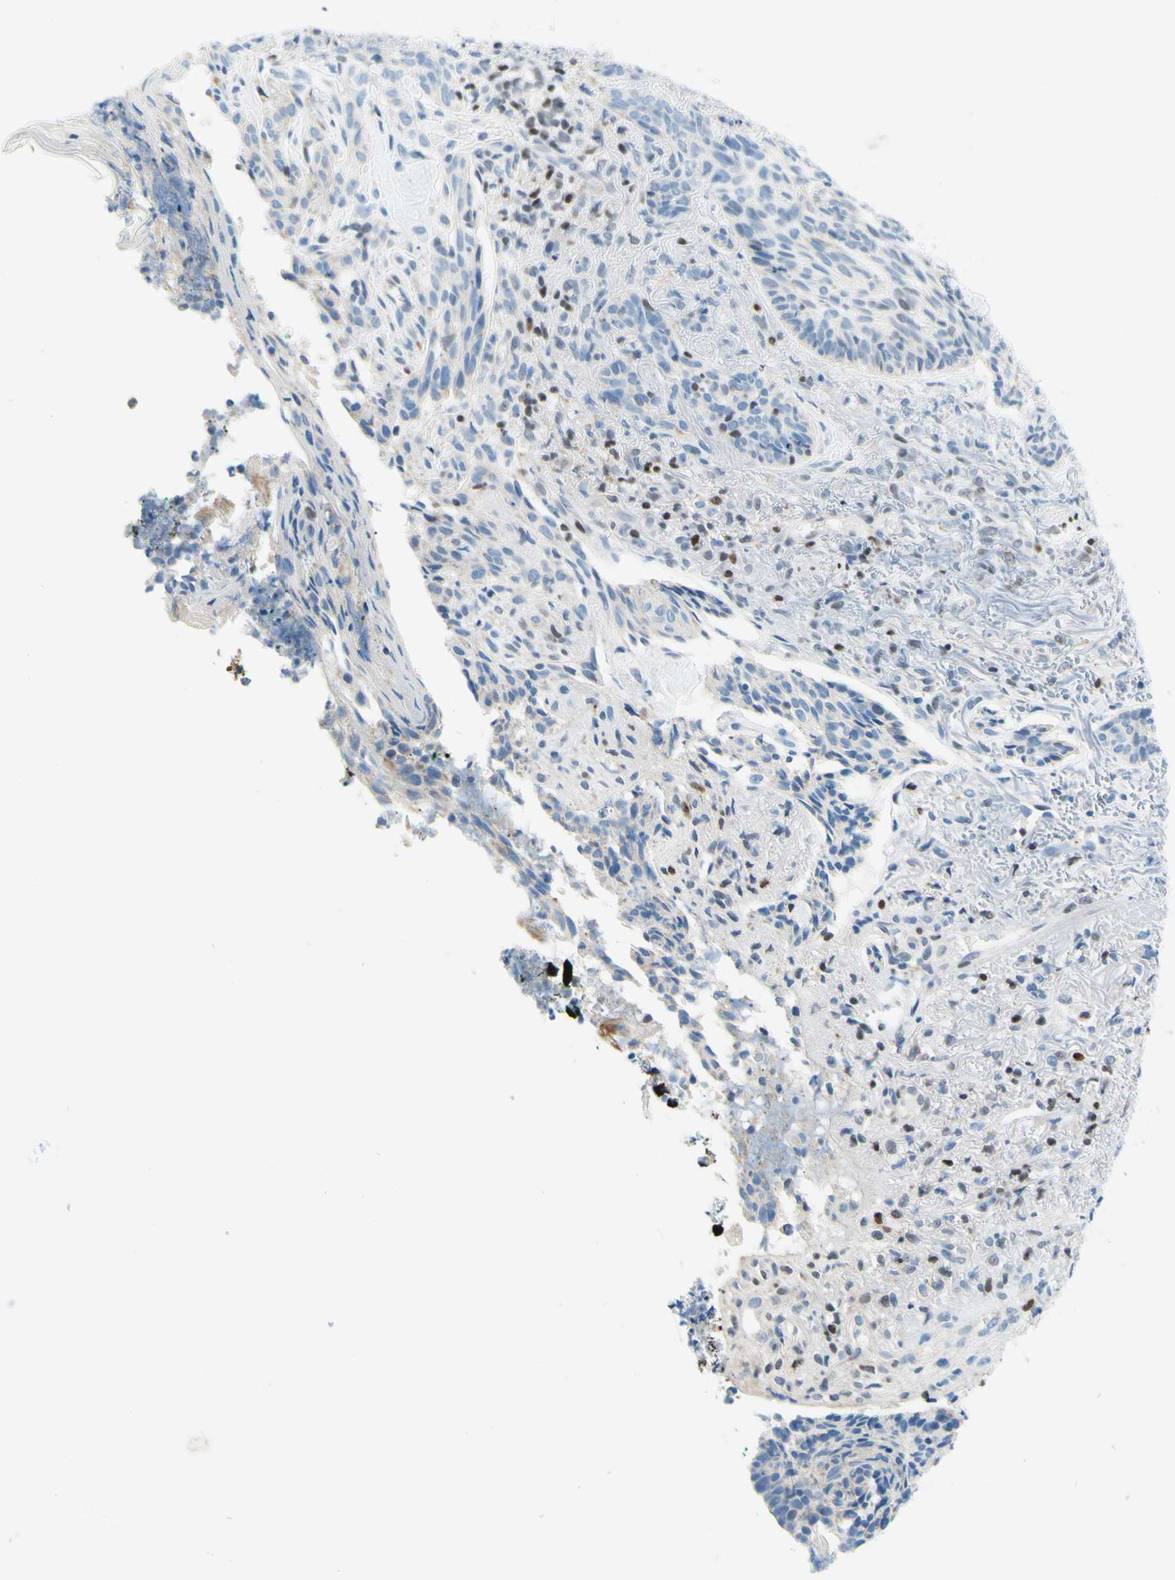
{"staining": {"intensity": "negative", "quantity": "none", "location": "none"}, "tissue": "skin cancer", "cell_type": "Tumor cells", "image_type": "cancer", "snomed": [{"axis": "morphology", "description": "Basal cell carcinoma"}, {"axis": "topography", "description": "Skin"}], "caption": "High power microscopy image of an immunohistochemistry (IHC) image of skin cancer (basal cell carcinoma), revealing no significant positivity in tumor cells.", "gene": "CBX7", "patient": {"sex": "male", "age": 43}}